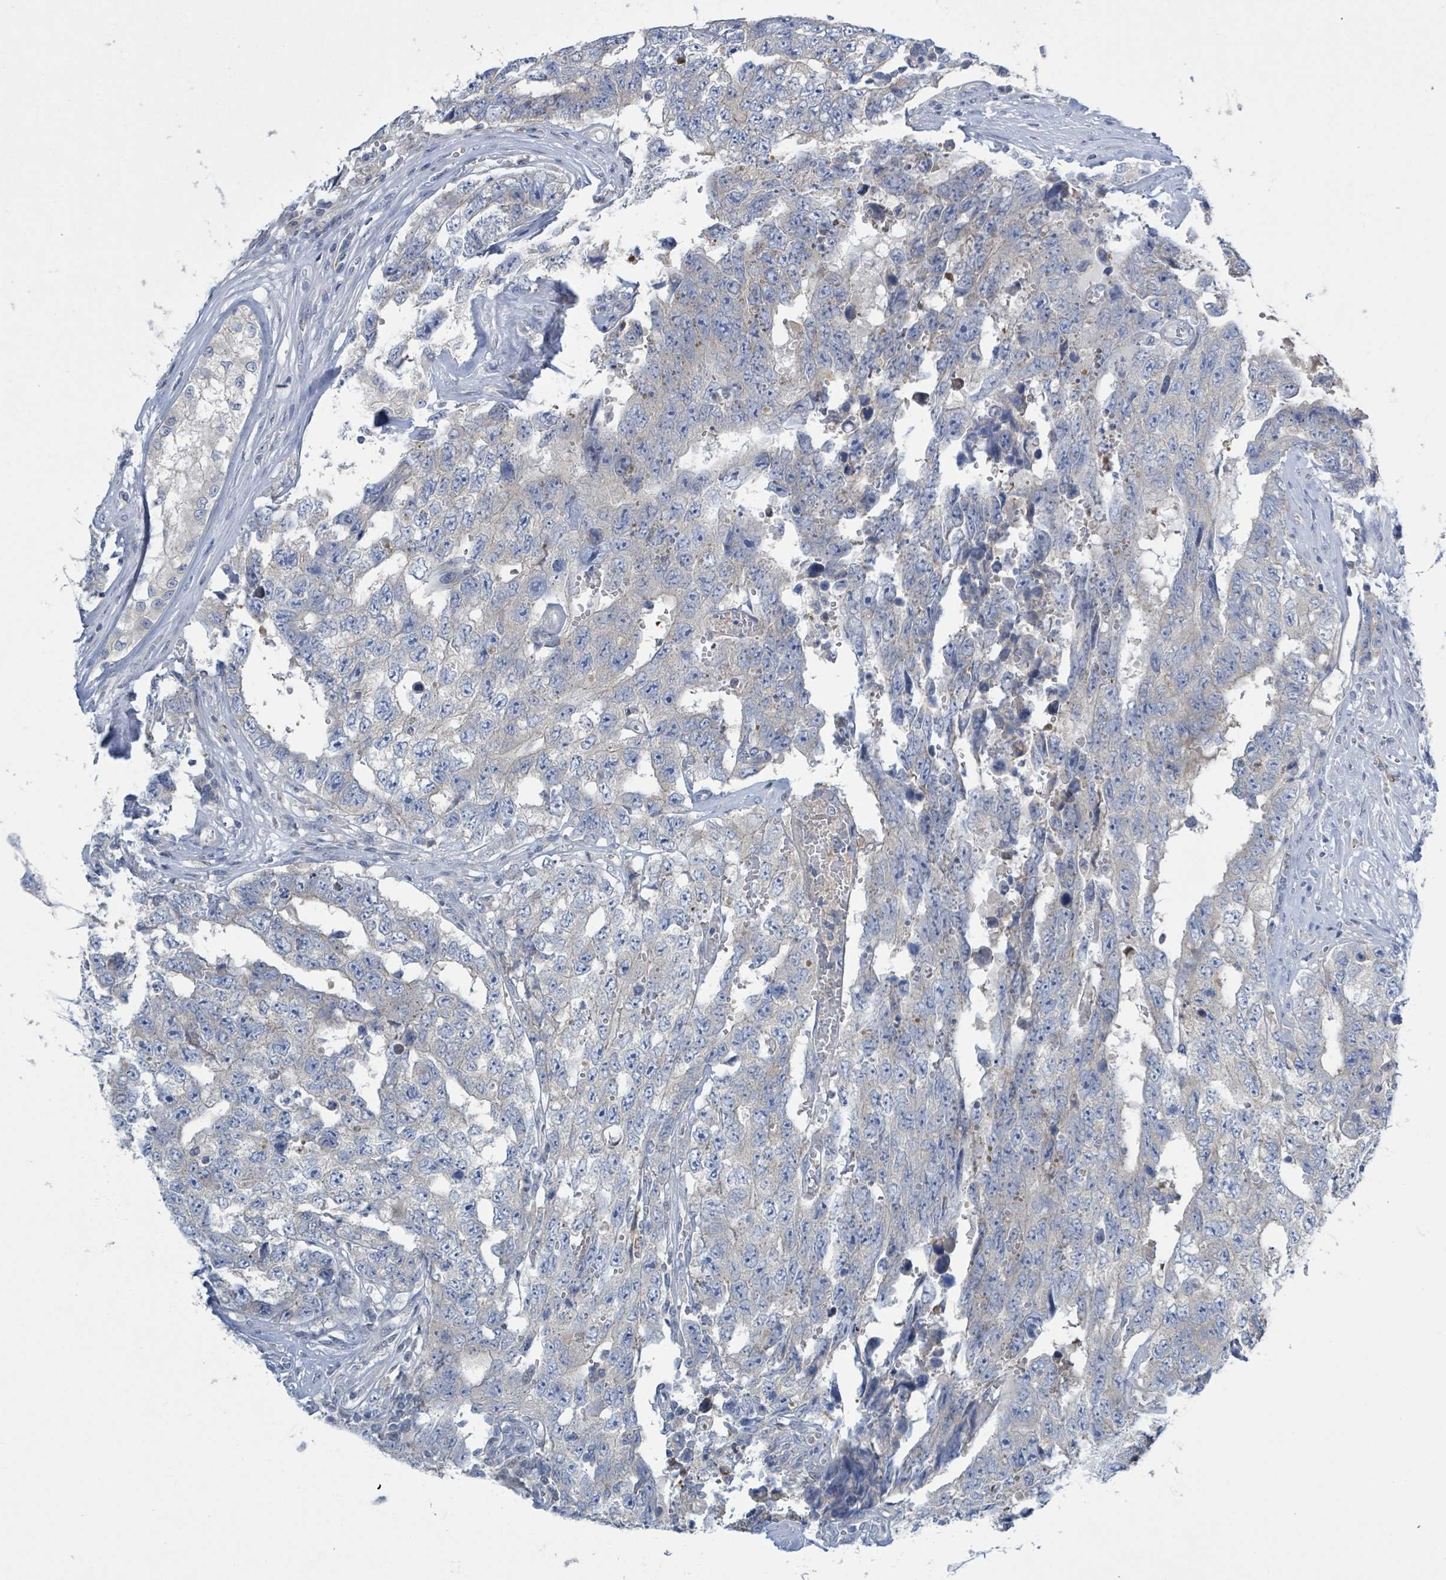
{"staining": {"intensity": "negative", "quantity": "none", "location": "none"}, "tissue": "testis cancer", "cell_type": "Tumor cells", "image_type": "cancer", "snomed": [{"axis": "morphology", "description": "Normal tissue, NOS"}, {"axis": "morphology", "description": "Carcinoma, Embryonal, NOS"}, {"axis": "topography", "description": "Testis"}, {"axis": "topography", "description": "Epididymis"}], "caption": "This is an immunohistochemistry (IHC) image of human testis cancer. There is no positivity in tumor cells.", "gene": "DGKZ", "patient": {"sex": "male", "age": 25}}